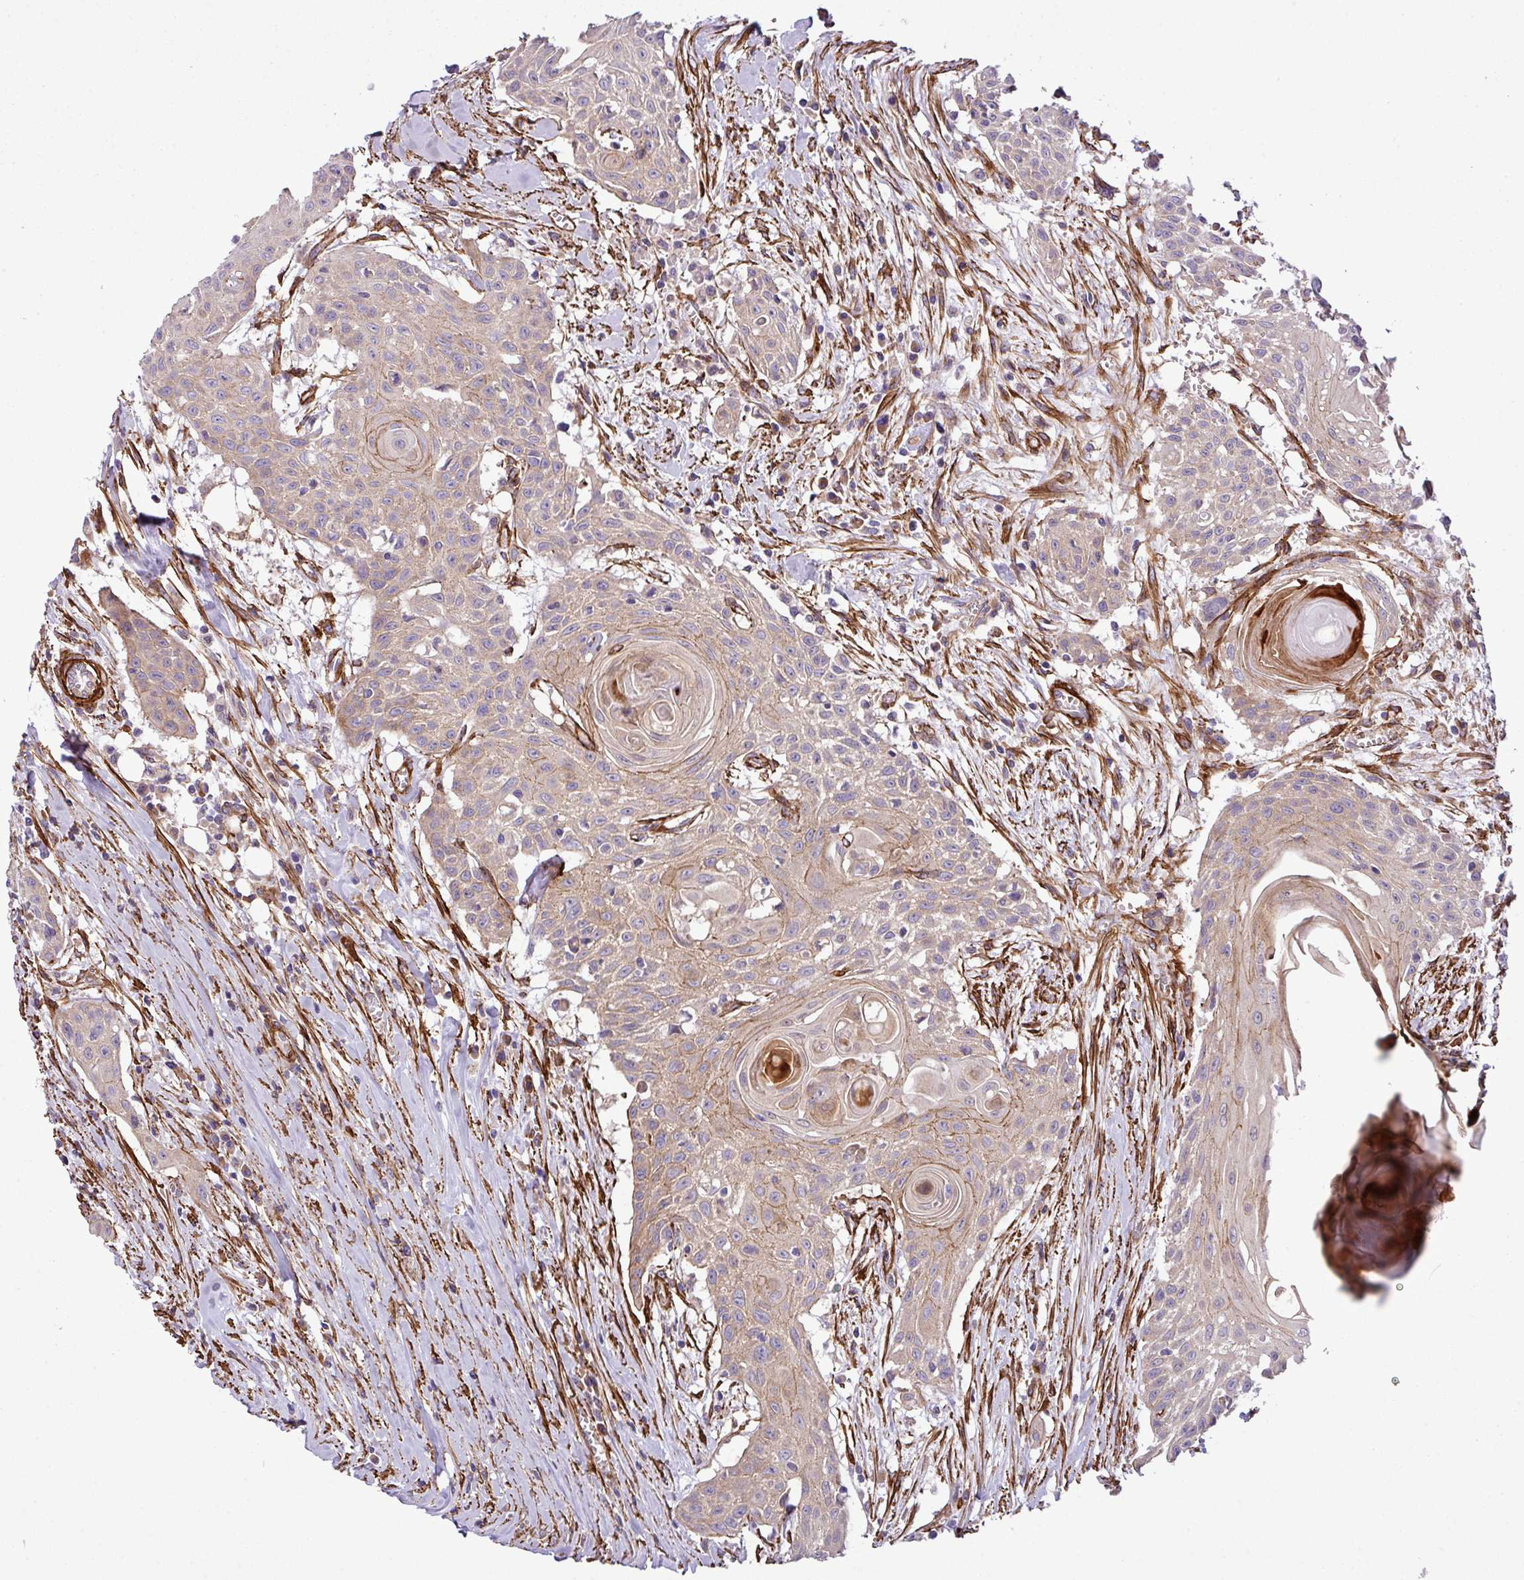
{"staining": {"intensity": "weak", "quantity": "25%-75%", "location": "cytoplasmic/membranous"}, "tissue": "head and neck cancer", "cell_type": "Tumor cells", "image_type": "cancer", "snomed": [{"axis": "morphology", "description": "Squamous cell carcinoma, NOS"}, {"axis": "topography", "description": "Lymph node"}, {"axis": "topography", "description": "Salivary gland"}, {"axis": "topography", "description": "Head-Neck"}], "caption": "Head and neck cancer stained with a brown dye displays weak cytoplasmic/membranous positive staining in about 25%-75% of tumor cells.", "gene": "FAM47E", "patient": {"sex": "female", "age": 74}}